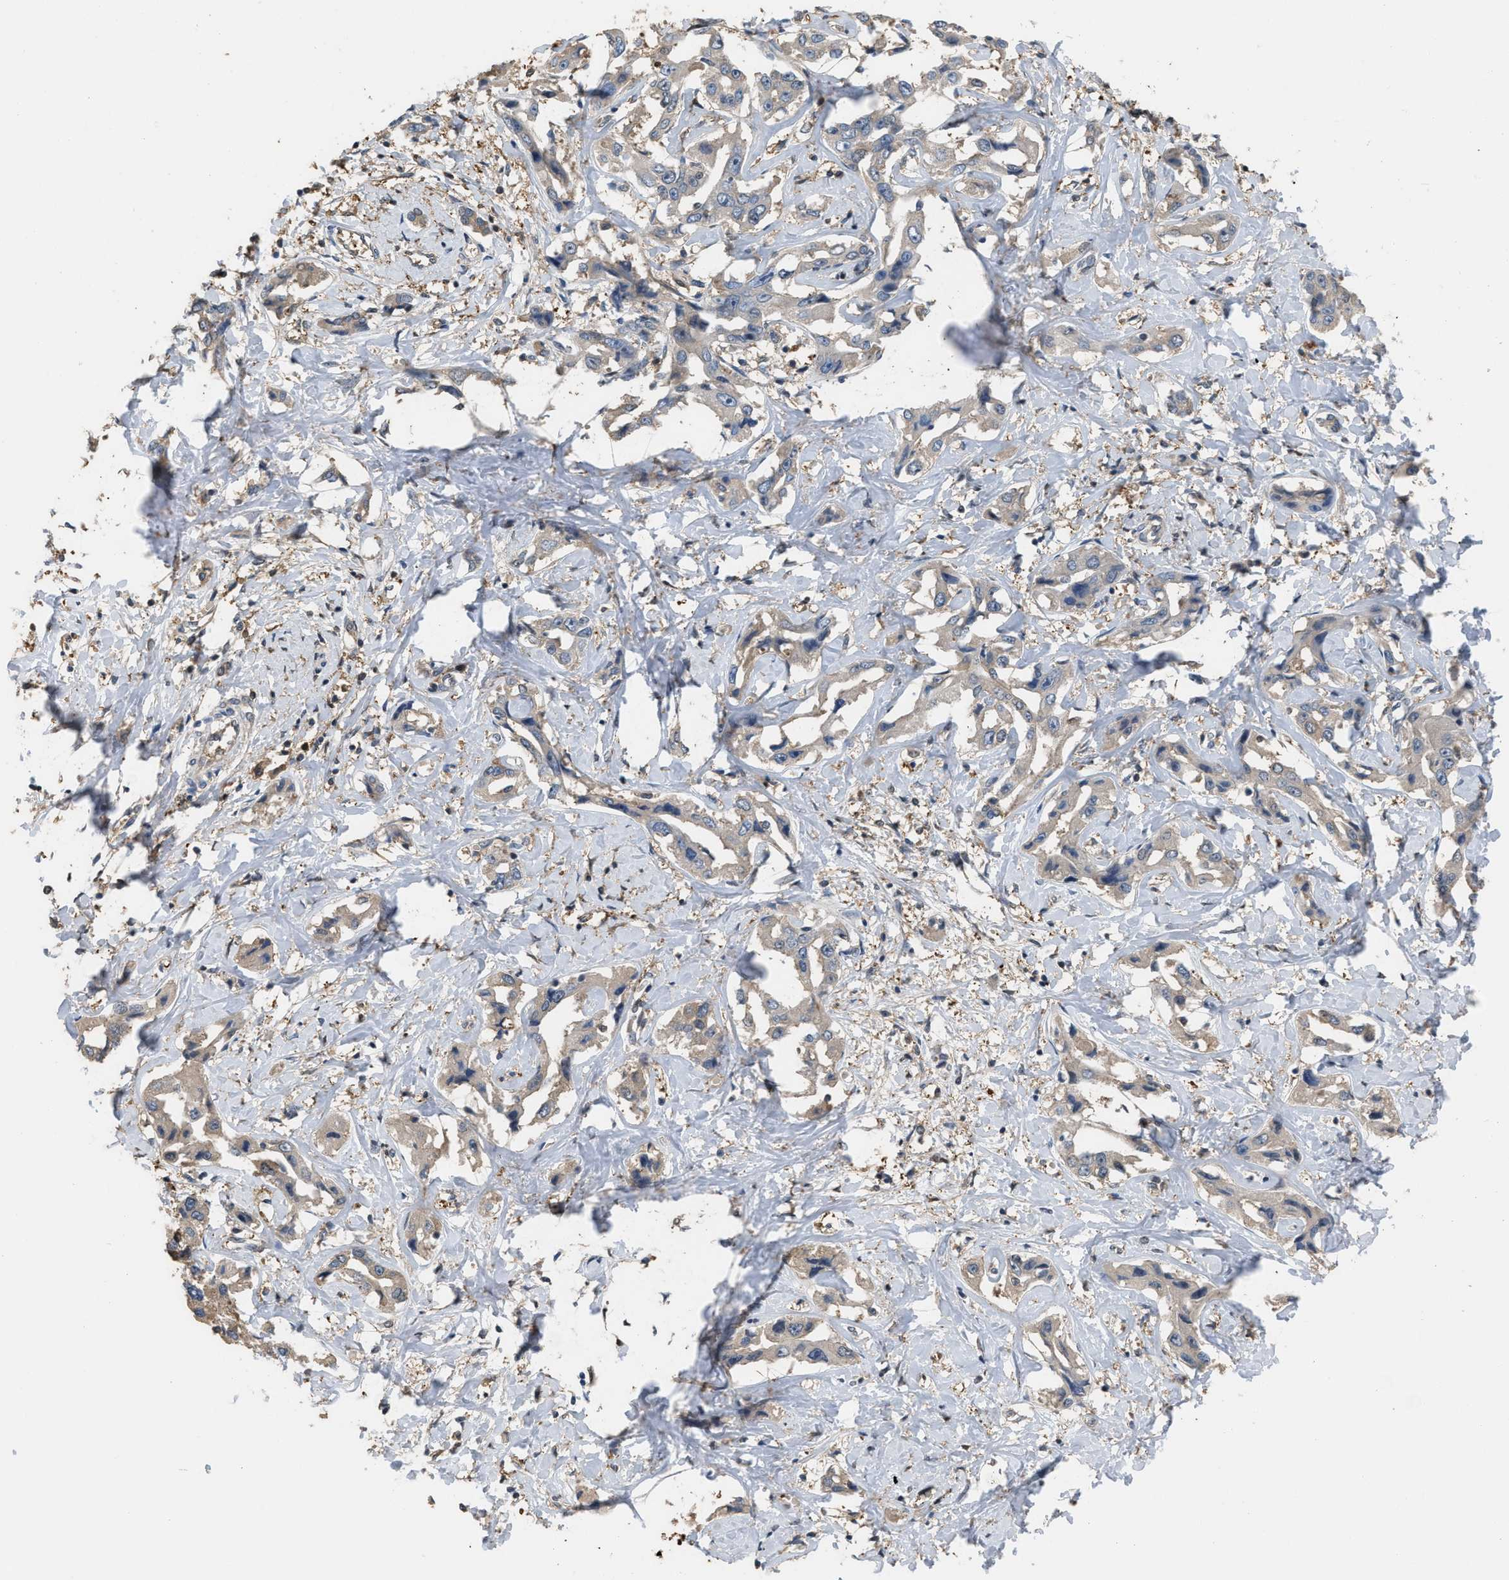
{"staining": {"intensity": "weak", "quantity": ">75%", "location": "cytoplasmic/membranous"}, "tissue": "liver cancer", "cell_type": "Tumor cells", "image_type": "cancer", "snomed": [{"axis": "morphology", "description": "Cholangiocarcinoma"}, {"axis": "topography", "description": "Liver"}], "caption": "This is an image of IHC staining of cholangiocarcinoma (liver), which shows weak expression in the cytoplasmic/membranous of tumor cells.", "gene": "MTPN", "patient": {"sex": "male", "age": 59}}